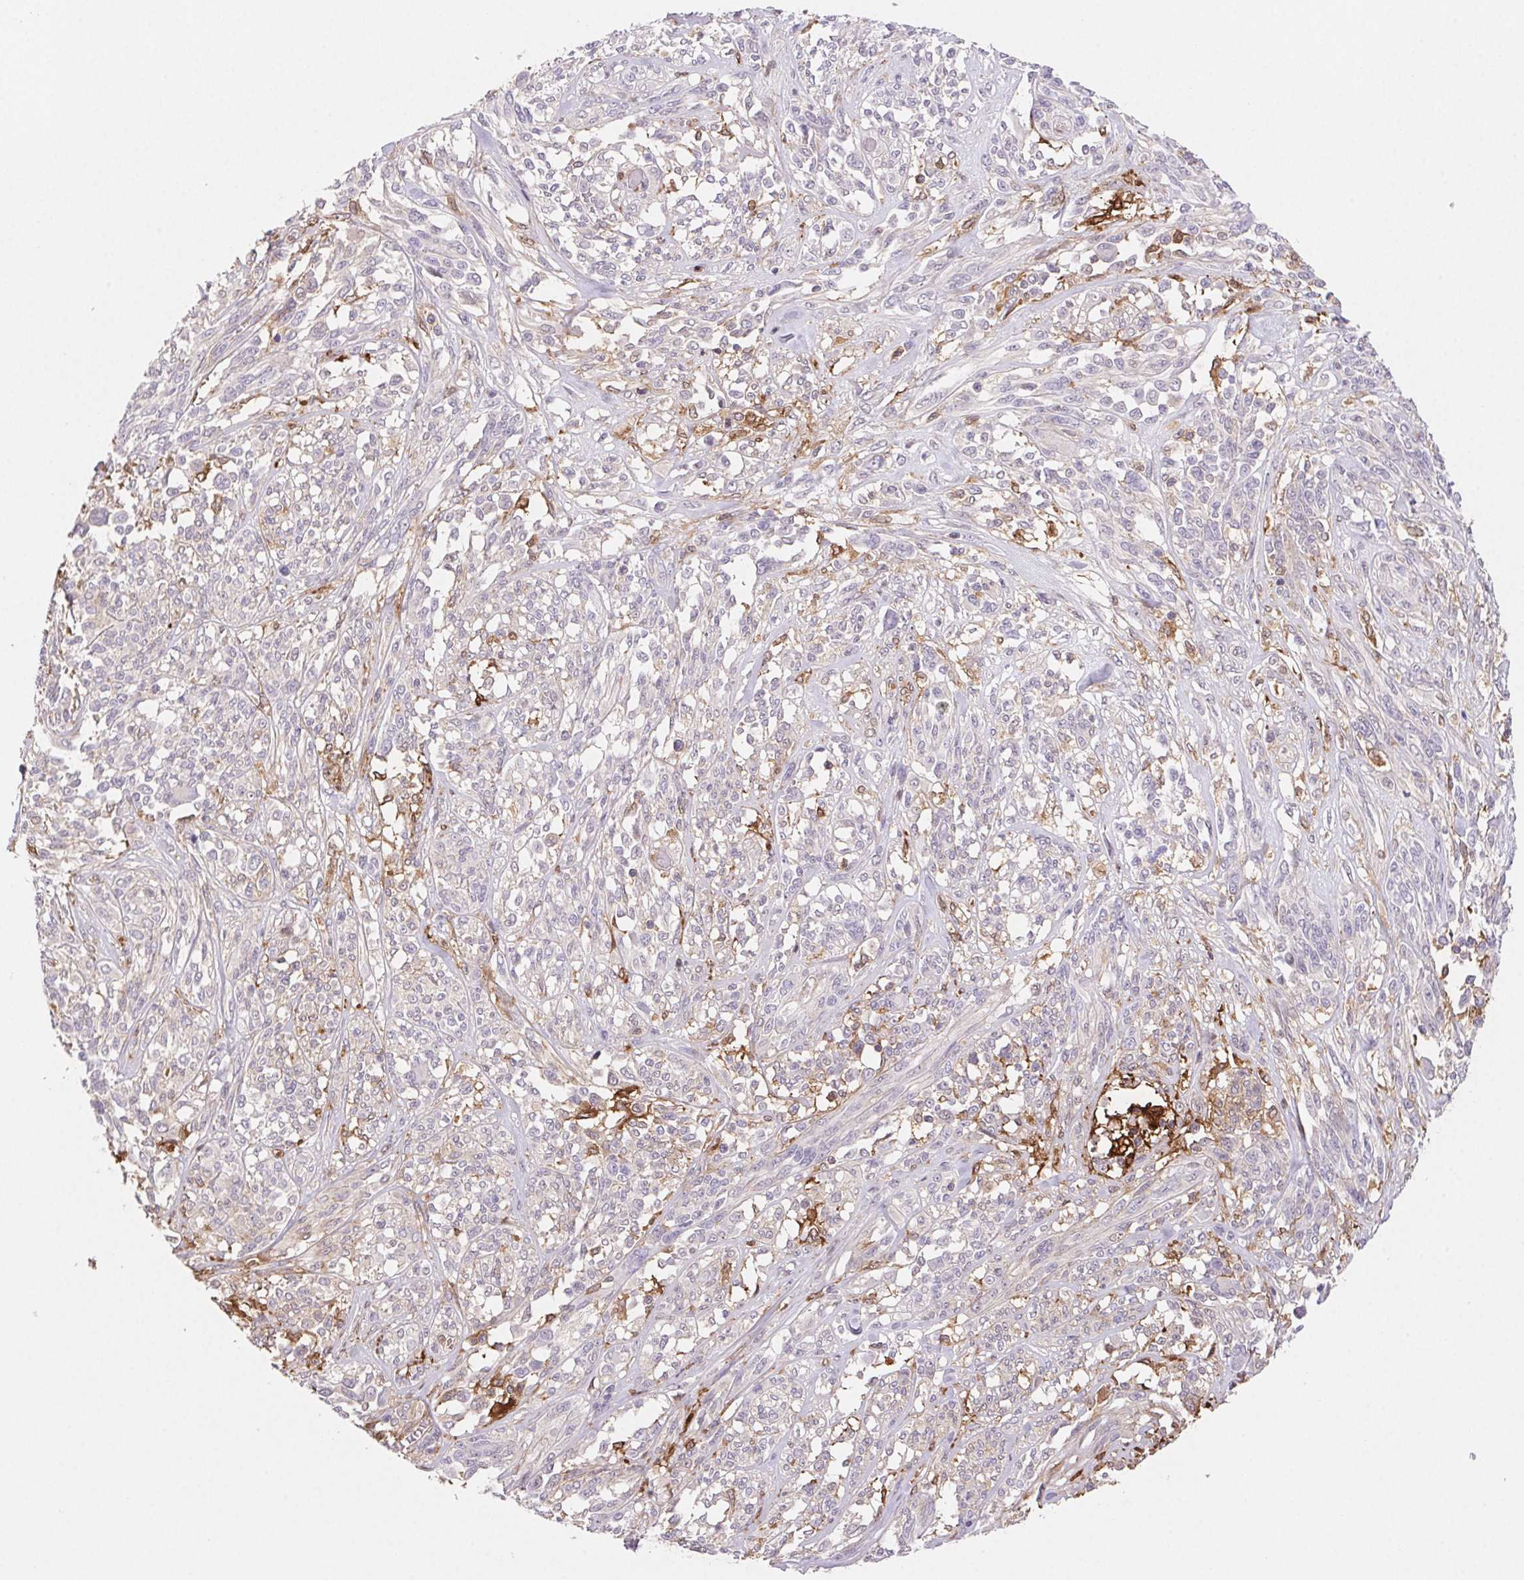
{"staining": {"intensity": "negative", "quantity": "none", "location": "none"}, "tissue": "melanoma", "cell_type": "Tumor cells", "image_type": "cancer", "snomed": [{"axis": "morphology", "description": "Malignant melanoma, NOS"}, {"axis": "topography", "description": "Skin"}], "caption": "High power microscopy photomicrograph of an IHC histopathology image of melanoma, revealing no significant expression in tumor cells. The staining is performed using DAB brown chromogen with nuclei counter-stained in using hematoxylin.", "gene": "GBP1", "patient": {"sex": "female", "age": 91}}